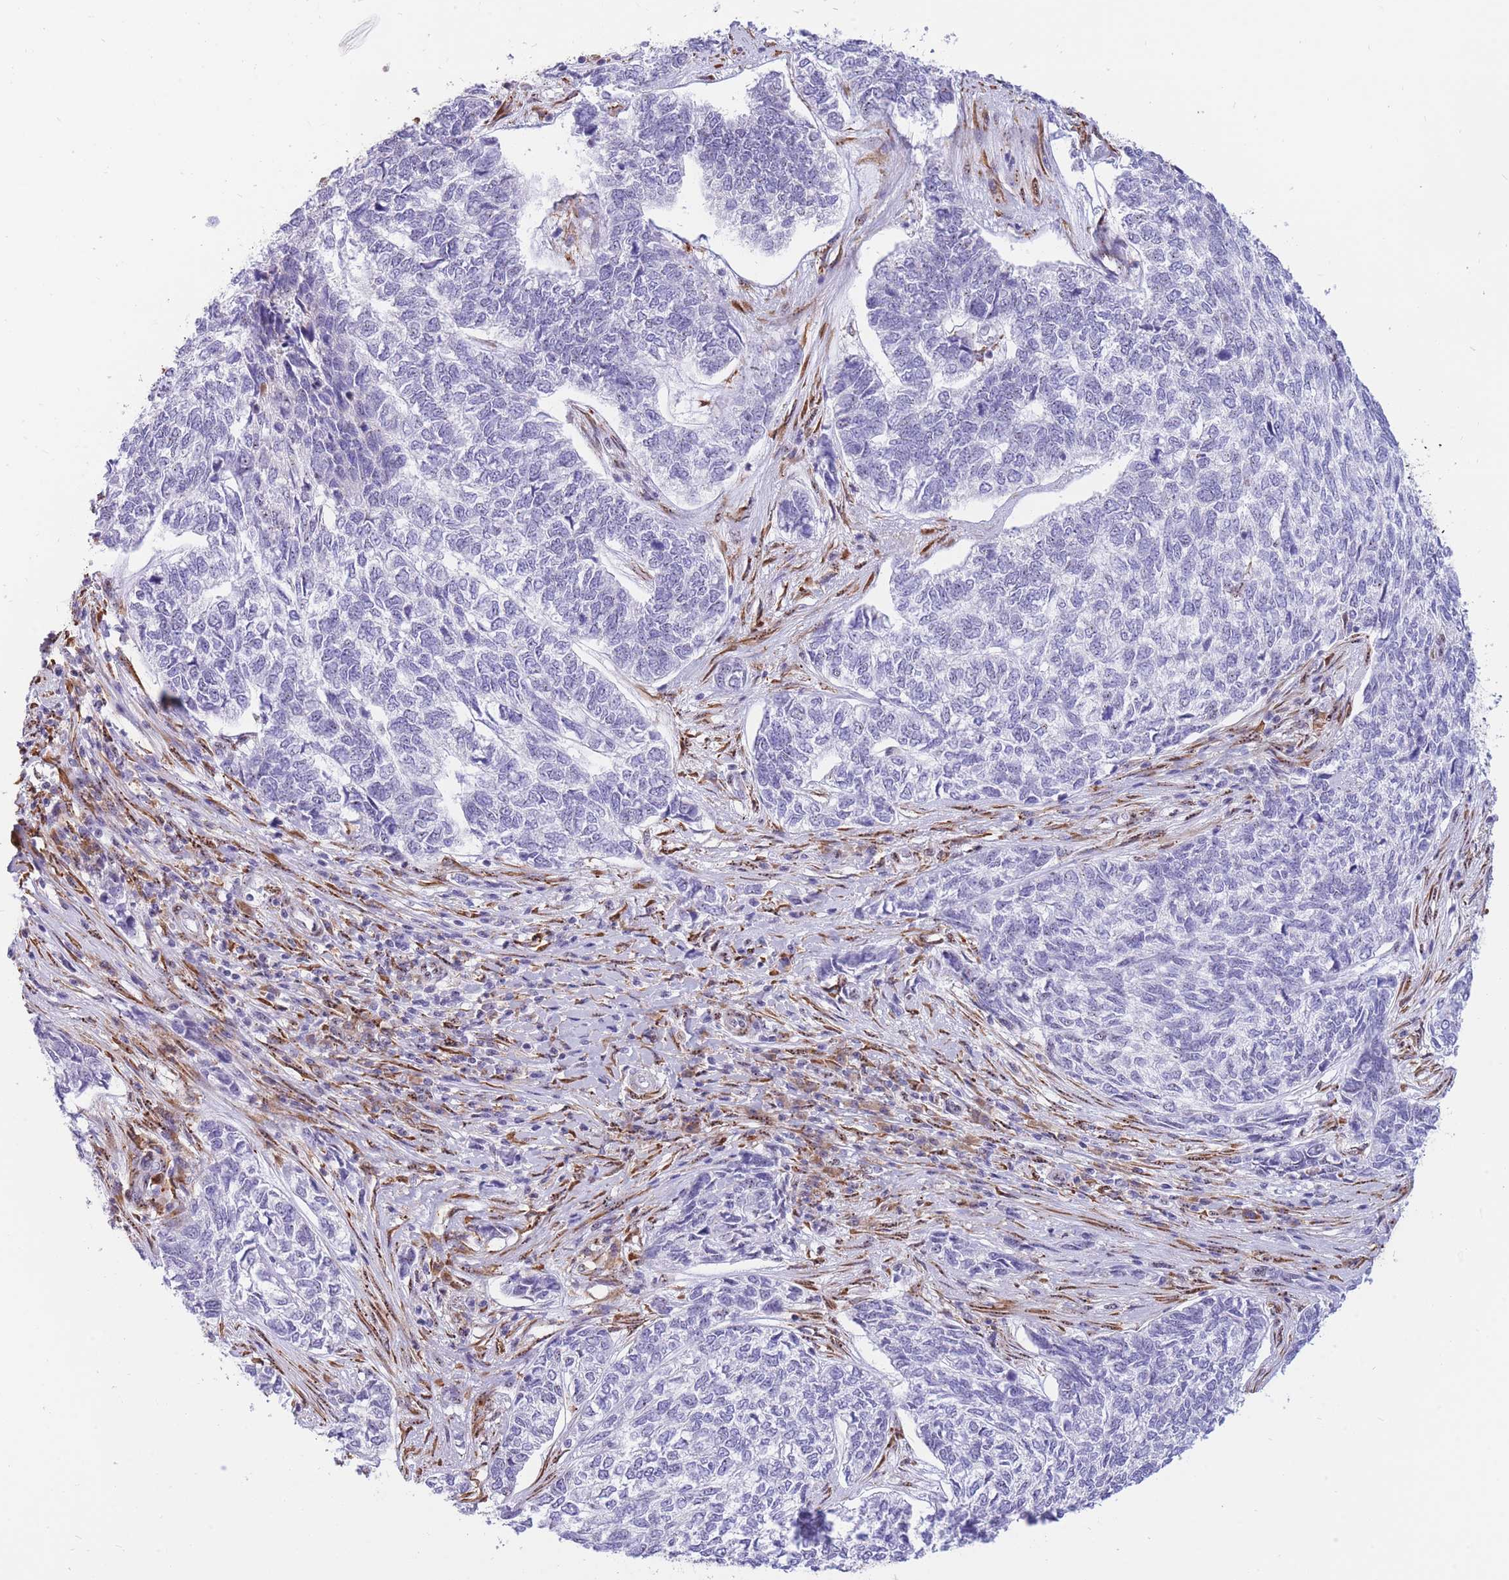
{"staining": {"intensity": "negative", "quantity": "none", "location": "none"}, "tissue": "skin cancer", "cell_type": "Tumor cells", "image_type": "cancer", "snomed": [{"axis": "morphology", "description": "Basal cell carcinoma"}, {"axis": "topography", "description": "Skin"}], "caption": "High power microscopy photomicrograph of an IHC photomicrograph of skin basal cell carcinoma, revealing no significant staining in tumor cells.", "gene": "FAM153A", "patient": {"sex": "female", "age": 65}}